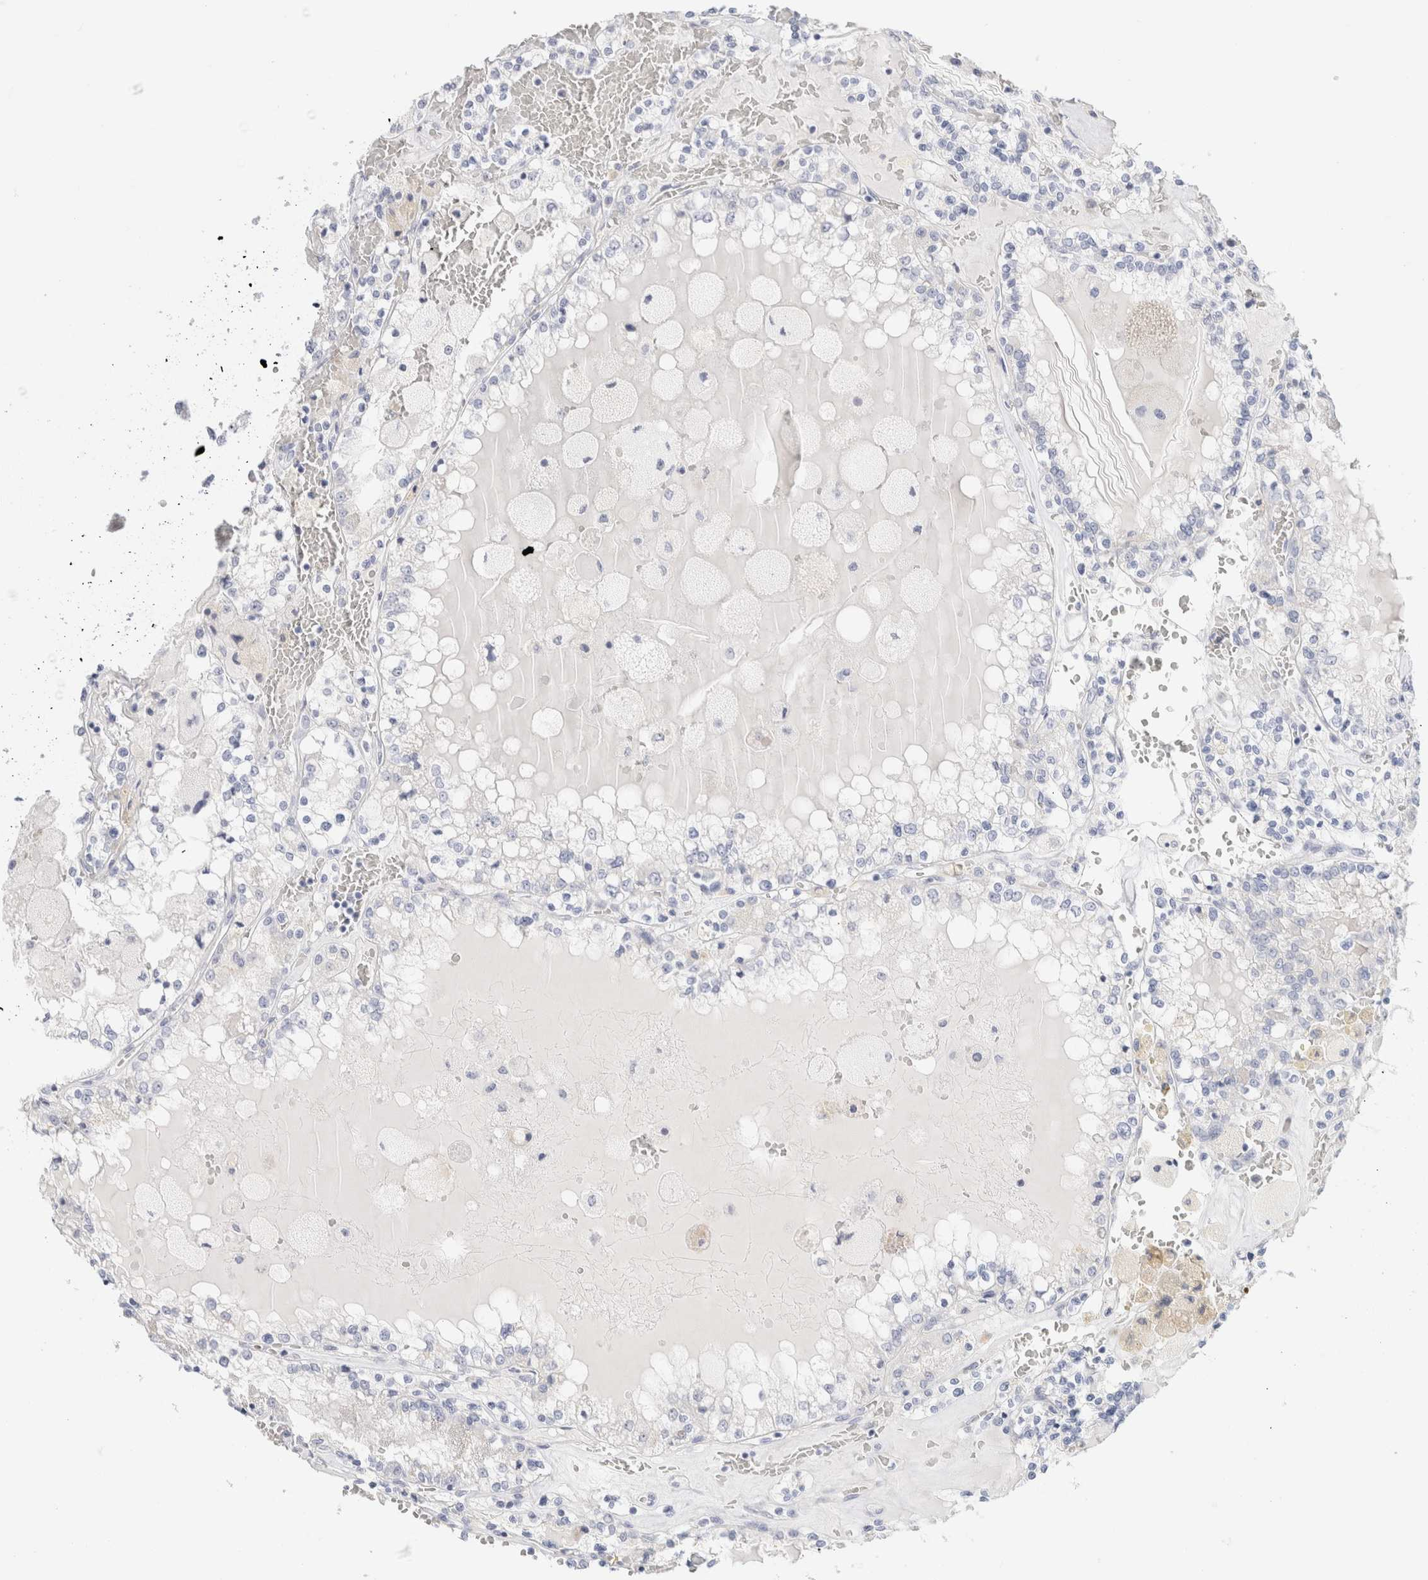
{"staining": {"intensity": "negative", "quantity": "none", "location": "none"}, "tissue": "renal cancer", "cell_type": "Tumor cells", "image_type": "cancer", "snomed": [{"axis": "morphology", "description": "Adenocarcinoma, NOS"}, {"axis": "topography", "description": "Kidney"}], "caption": "An image of human renal adenocarcinoma is negative for staining in tumor cells.", "gene": "GADD45G", "patient": {"sex": "female", "age": 56}}